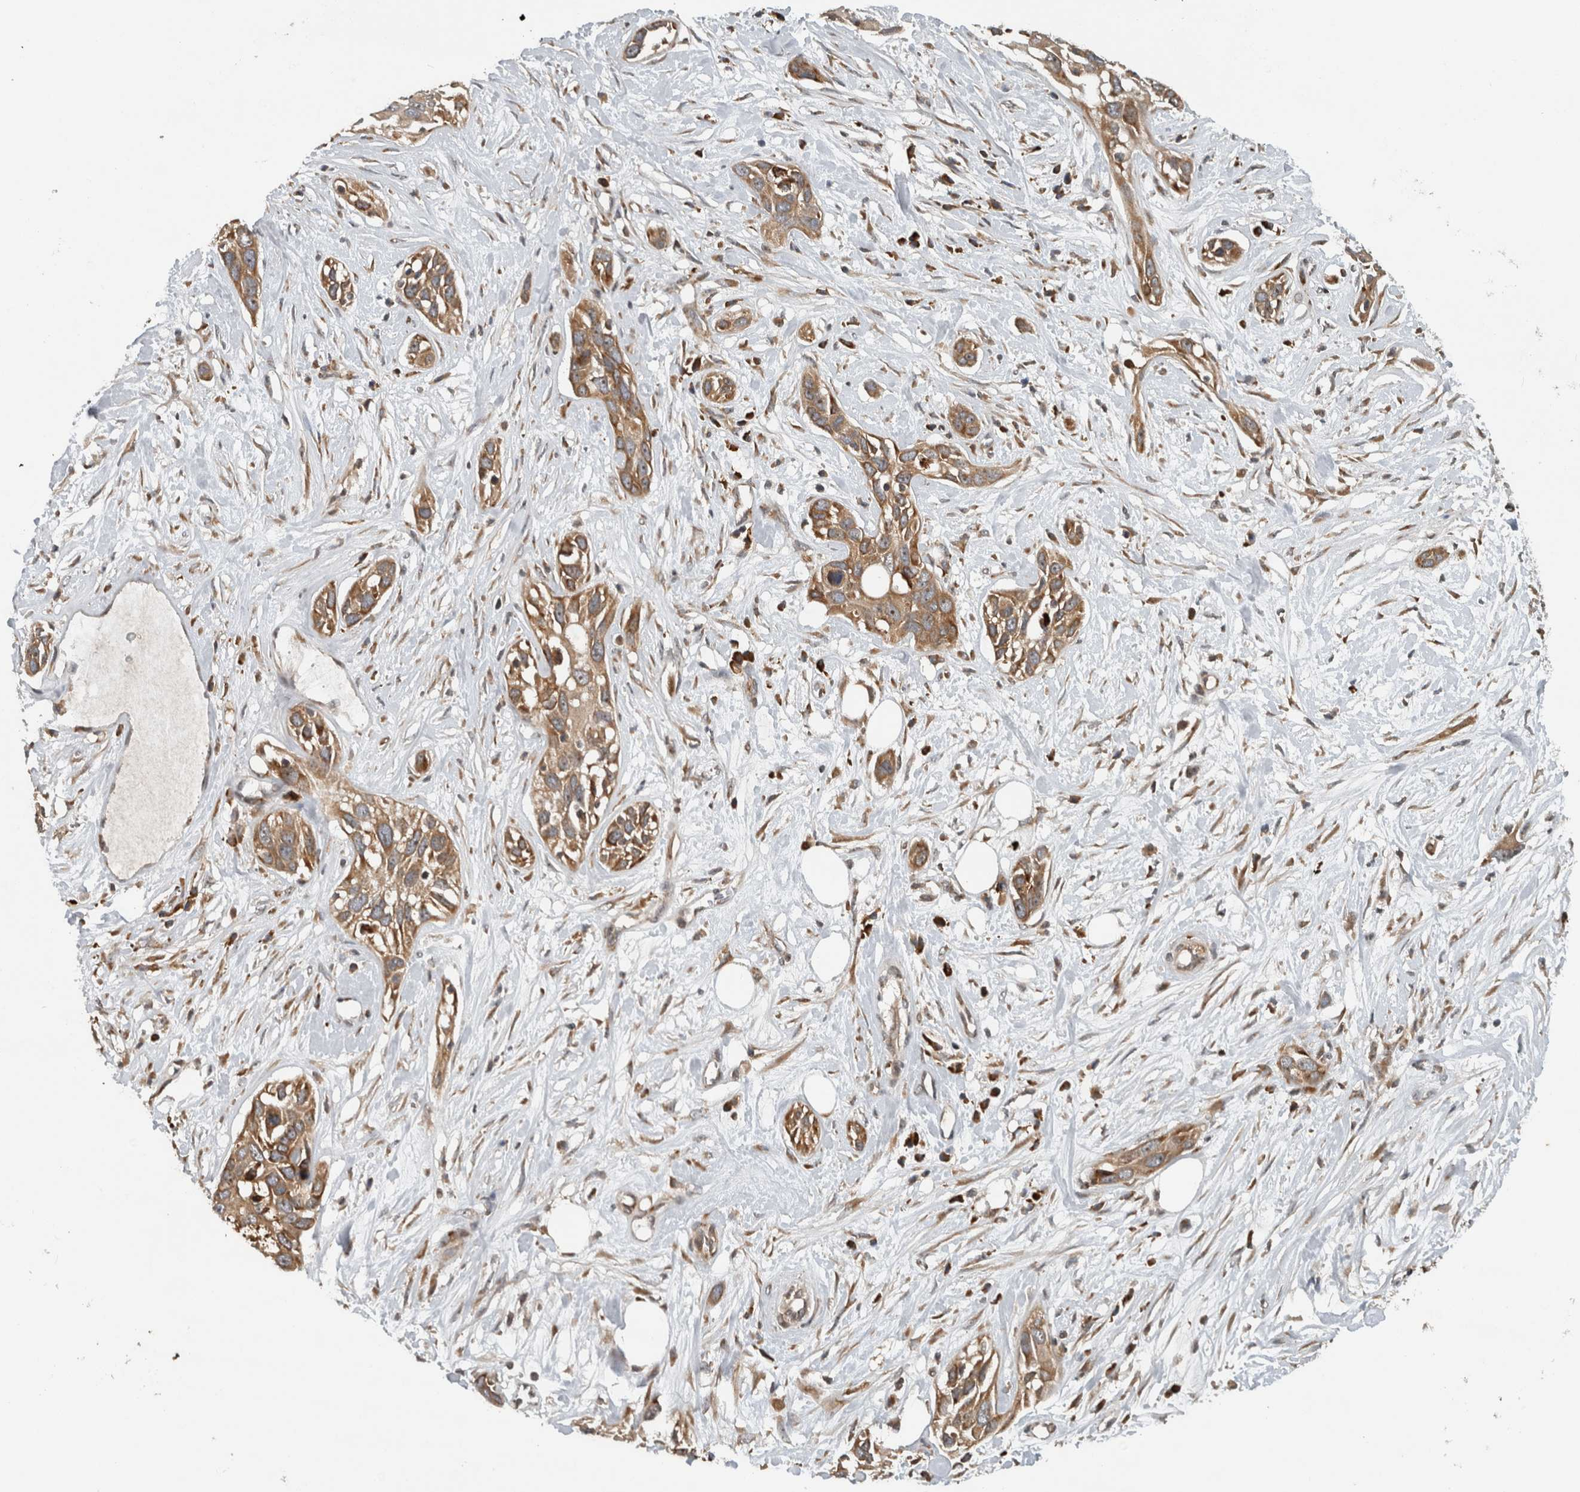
{"staining": {"intensity": "moderate", "quantity": ">75%", "location": "cytoplasmic/membranous"}, "tissue": "pancreatic cancer", "cell_type": "Tumor cells", "image_type": "cancer", "snomed": [{"axis": "morphology", "description": "Adenocarcinoma, NOS"}, {"axis": "topography", "description": "Pancreas"}], "caption": "This histopathology image reveals immunohistochemistry (IHC) staining of human pancreatic cancer, with medium moderate cytoplasmic/membranous positivity in about >75% of tumor cells.", "gene": "GPR137B", "patient": {"sex": "female", "age": 60}}